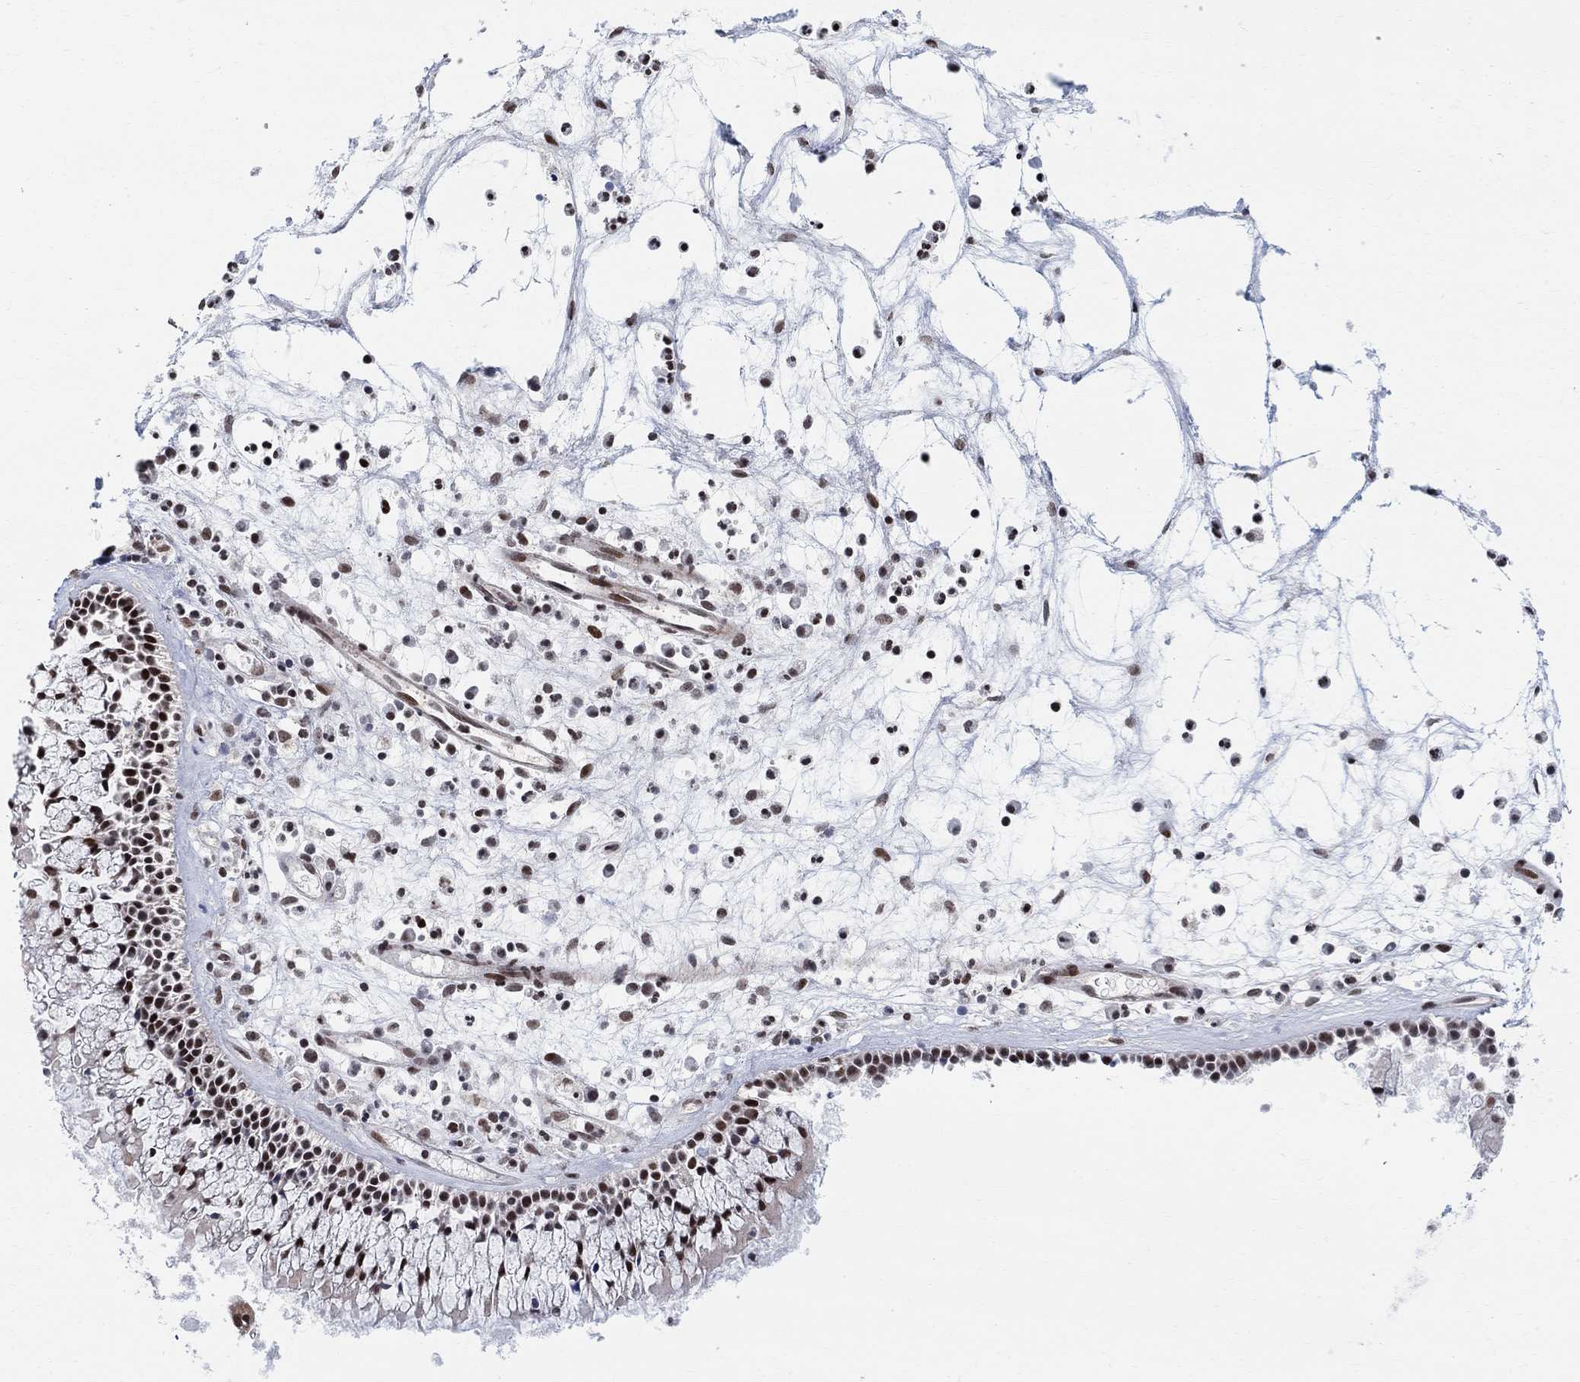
{"staining": {"intensity": "strong", "quantity": ">75%", "location": "nuclear"}, "tissue": "nasopharynx", "cell_type": "Respiratory epithelial cells", "image_type": "normal", "snomed": [{"axis": "morphology", "description": "Normal tissue, NOS"}, {"axis": "topography", "description": "Nasopharynx"}], "caption": "The immunohistochemical stain labels strong nuclear expression in respiratory epithelial cells of normal nasopharynx. The protein is shown in brown color, while the nuclei are stained blue.", "gene": "E4F1", "patient": {"sex": "female", "age": 47}}